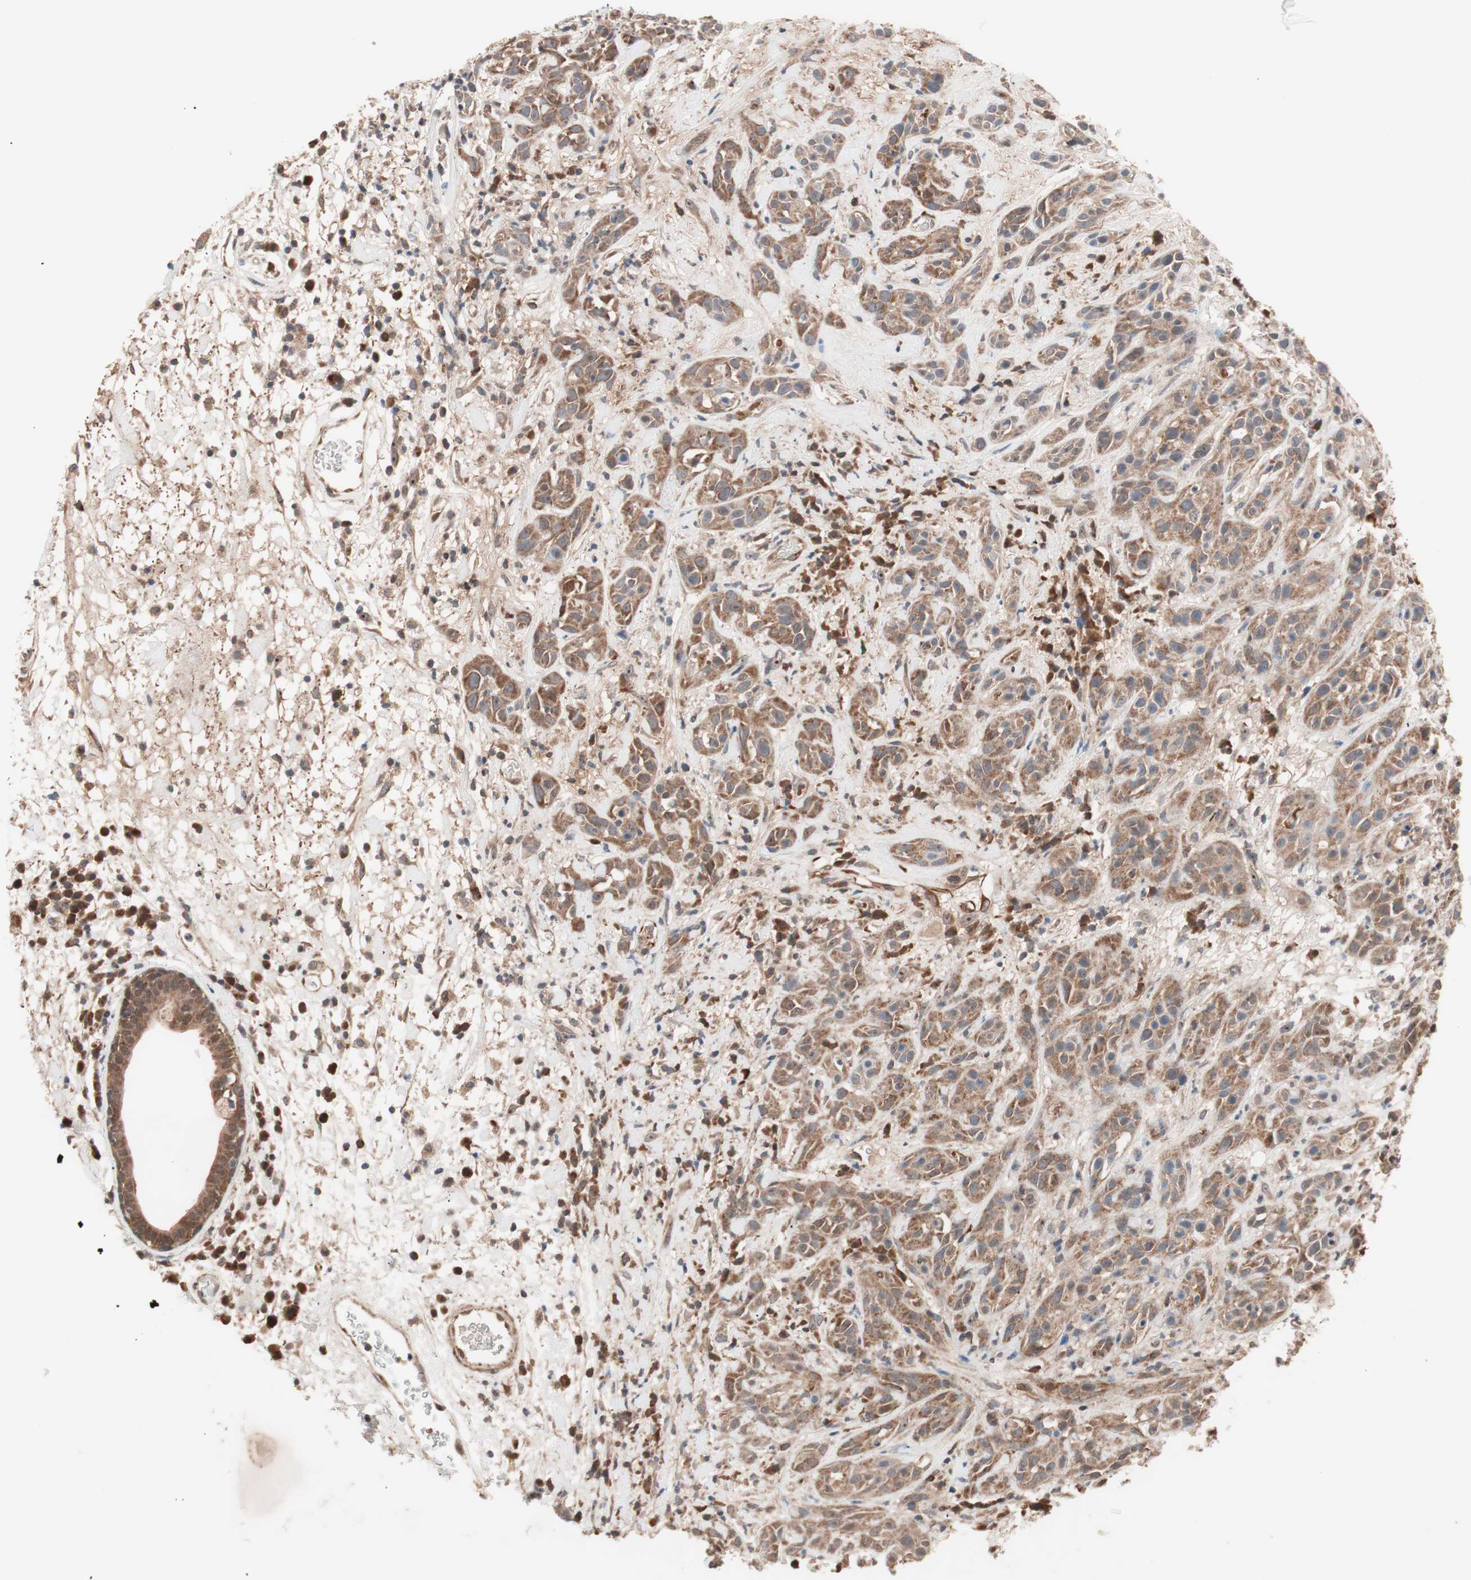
{"staining": {"intensity": "moderate", "quantity": ">75%", "location": "cytoplasmic/membranous"}, "tissue": "head and neck cancer", "cell_type": "Tumor cells", "image_type": "cancer", "snomed": [{"axis": "morphology", "description": "Squamous cell carcinoma, NOS"}, {"axis": "topography", "description": "Head-Neck"}], "caption": "Approximately >75% of tumor cells in human head and neck cancer exhibit moderate cytoplasmic/membranous protein positivity as visualized by brown immunohistochemical staining.", "gene": "HMBS", "patient": {"sex": "male", "age": 62}}